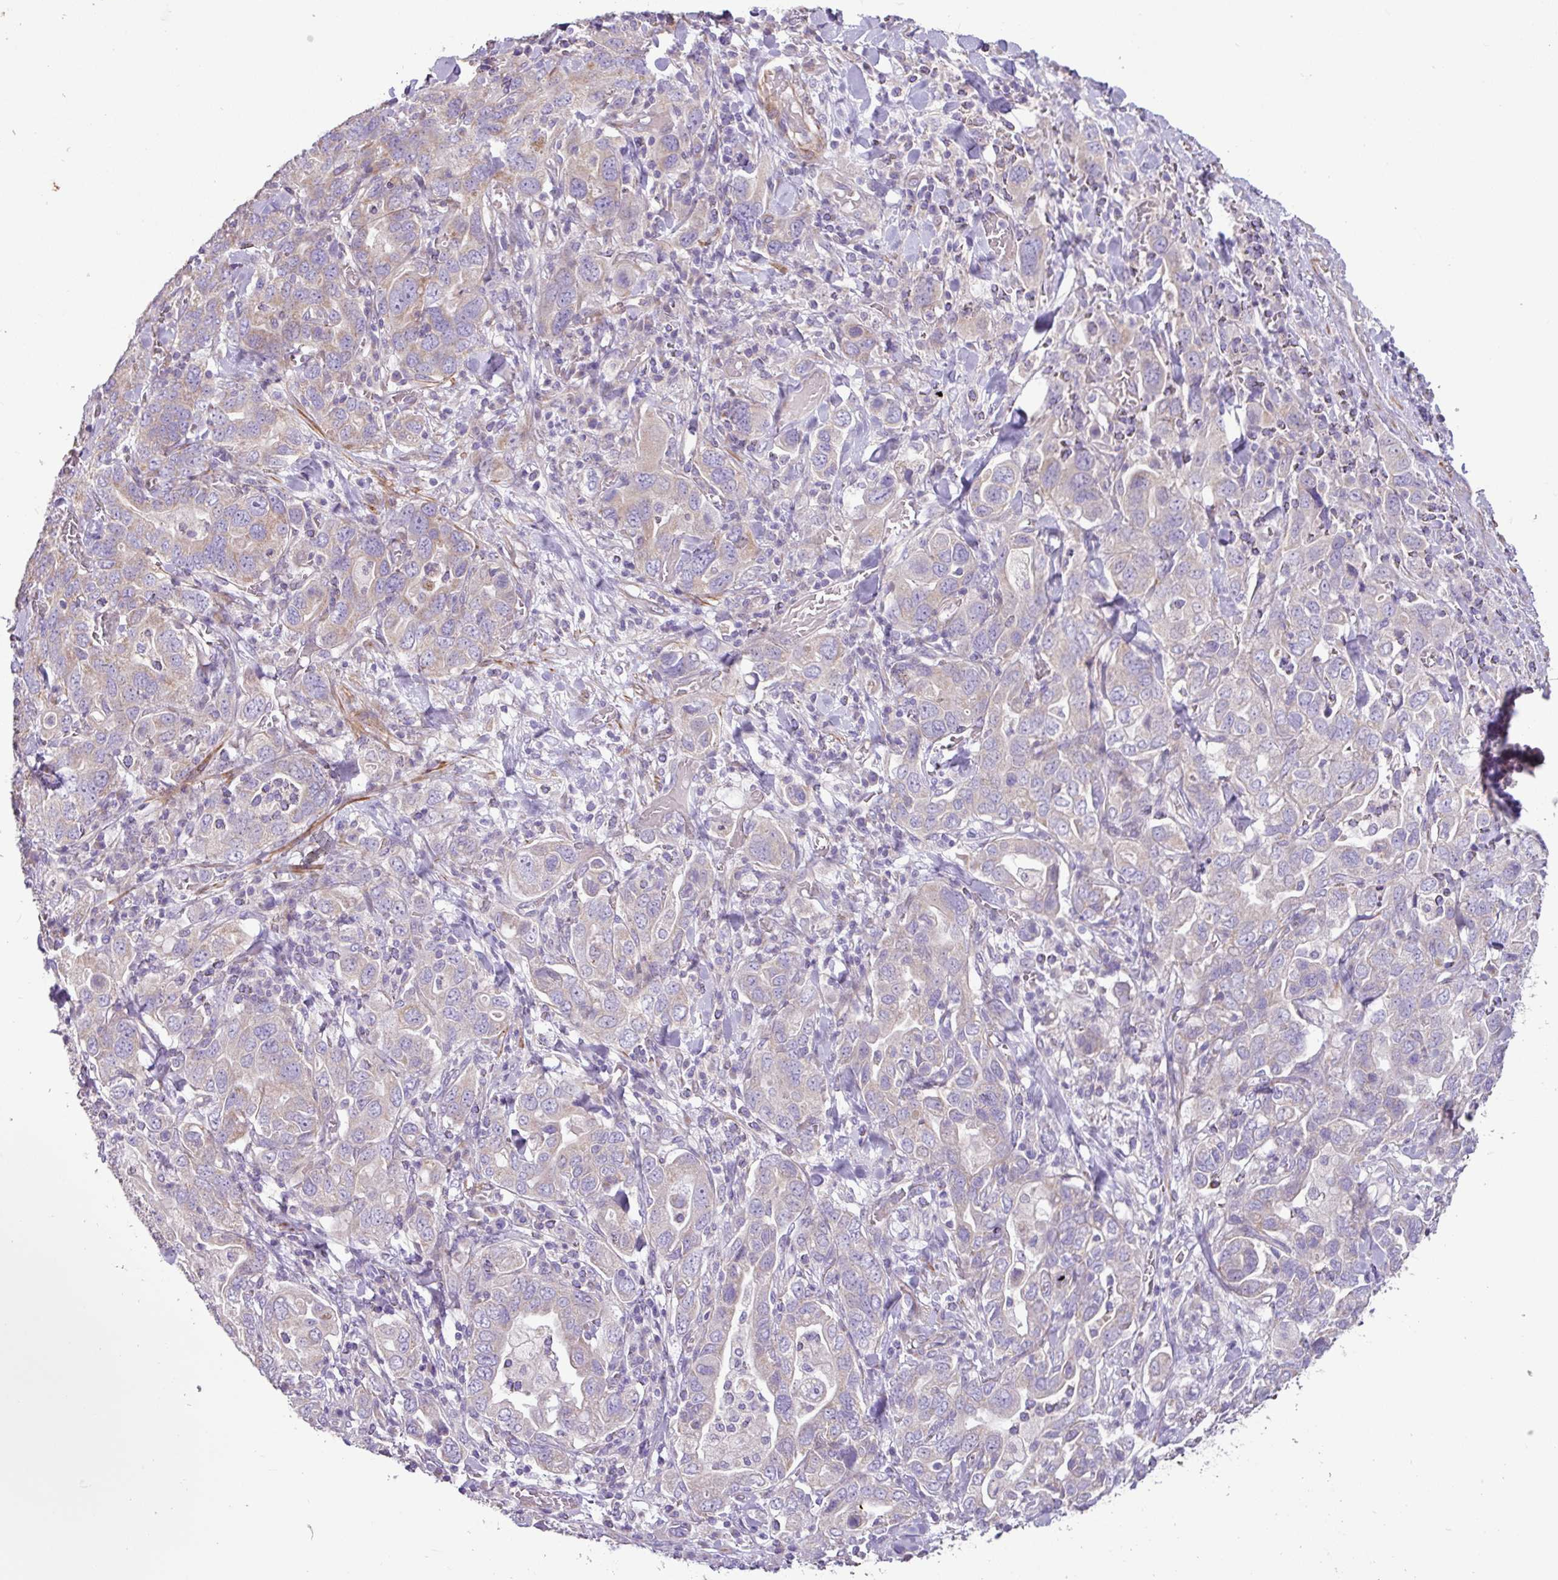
{"staining": {"intensity": "weak", "quantity": "<25%", "location": "cytoplasmic/membranous"}, "tissue": "stomach cancer", "cell_type": "Tumor cells", "image_type": "cancer", "snomed": [{"axis": "morphology", "description": "Adenocarcinoma, NOS"}, {"axis": "topography", "description": "Stomach, upper"}, {"axis": "topography", "description": "Stomach"}], "caption": "High power microscopy histopathology image of an IHC image of adenocarcinoma (stomach), revealing no significant expression in tumor cells.", "gene": "MRRF", "patient": {"sex": "male", "age": 62}}